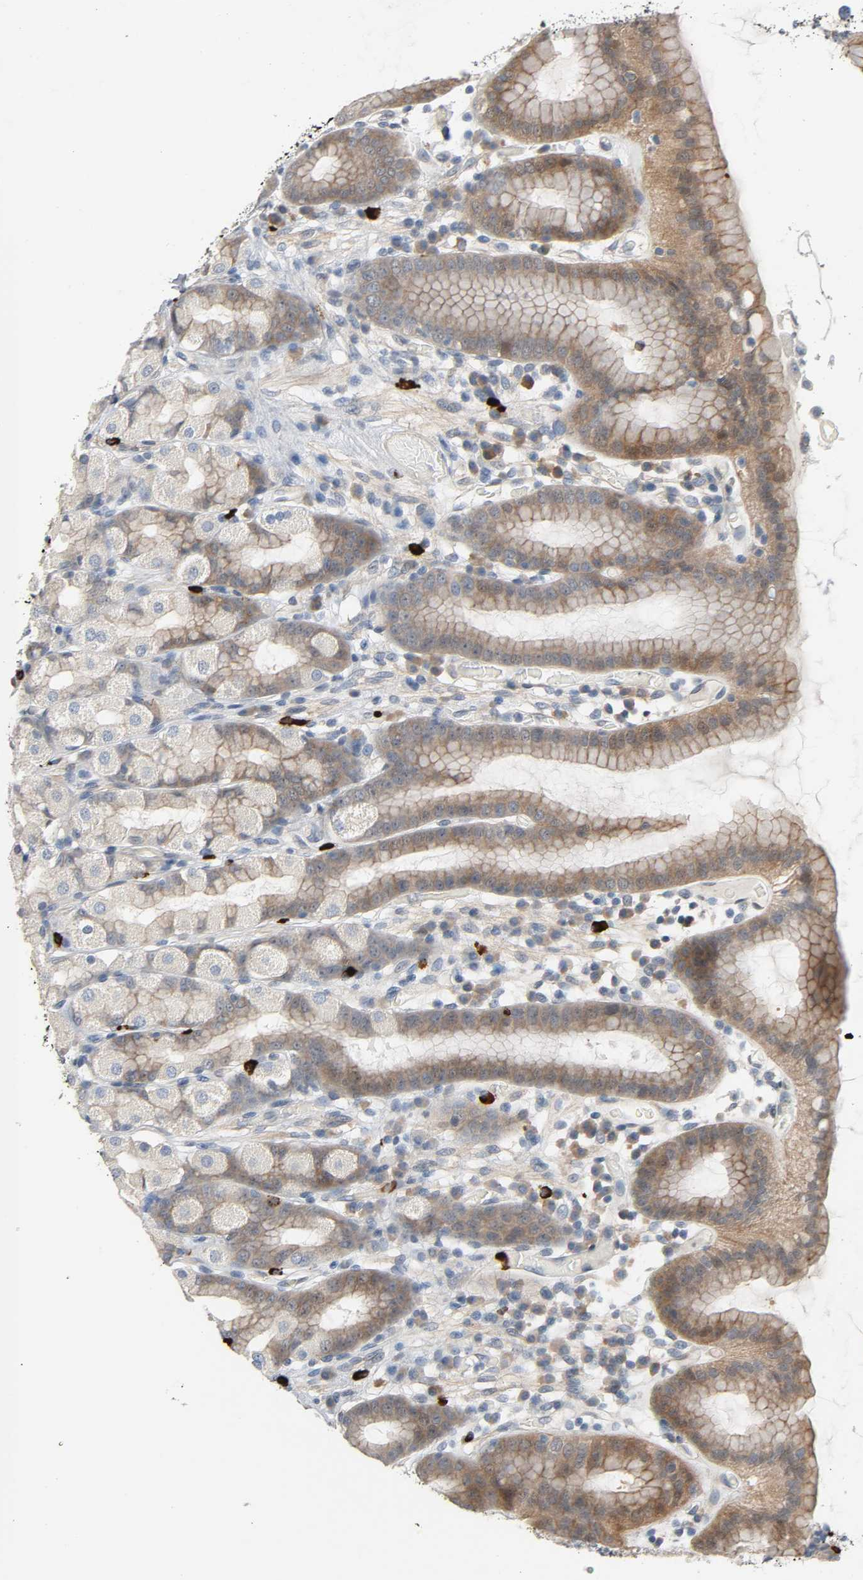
{"staining": {"intensity": "moderate", "quantity": ">75%", "location": "cytoplasmic/membranous"}, "tissue": "stomach", "cell_type": "Glandular cells", "image_type": "normal", "snomed": [{"axis": "morphology", "description": "Normal tissue, NOS"}, {"axis": "topography", "description": "Stomach, upper"}], "caption": "Immunohistochemical staining of benign stomach reveals >75% levels of moderate cytoplasmic/membranous protein staining in about >75% of glandular cells. (Stains: DAB (3,3'-diaminobenzidine) in brown, nuclei in blue, Microscopy: brightfield microscopy at high magnification).", "gene": "LIMCH1", "patient": {"sex": "male", "age": 68}}